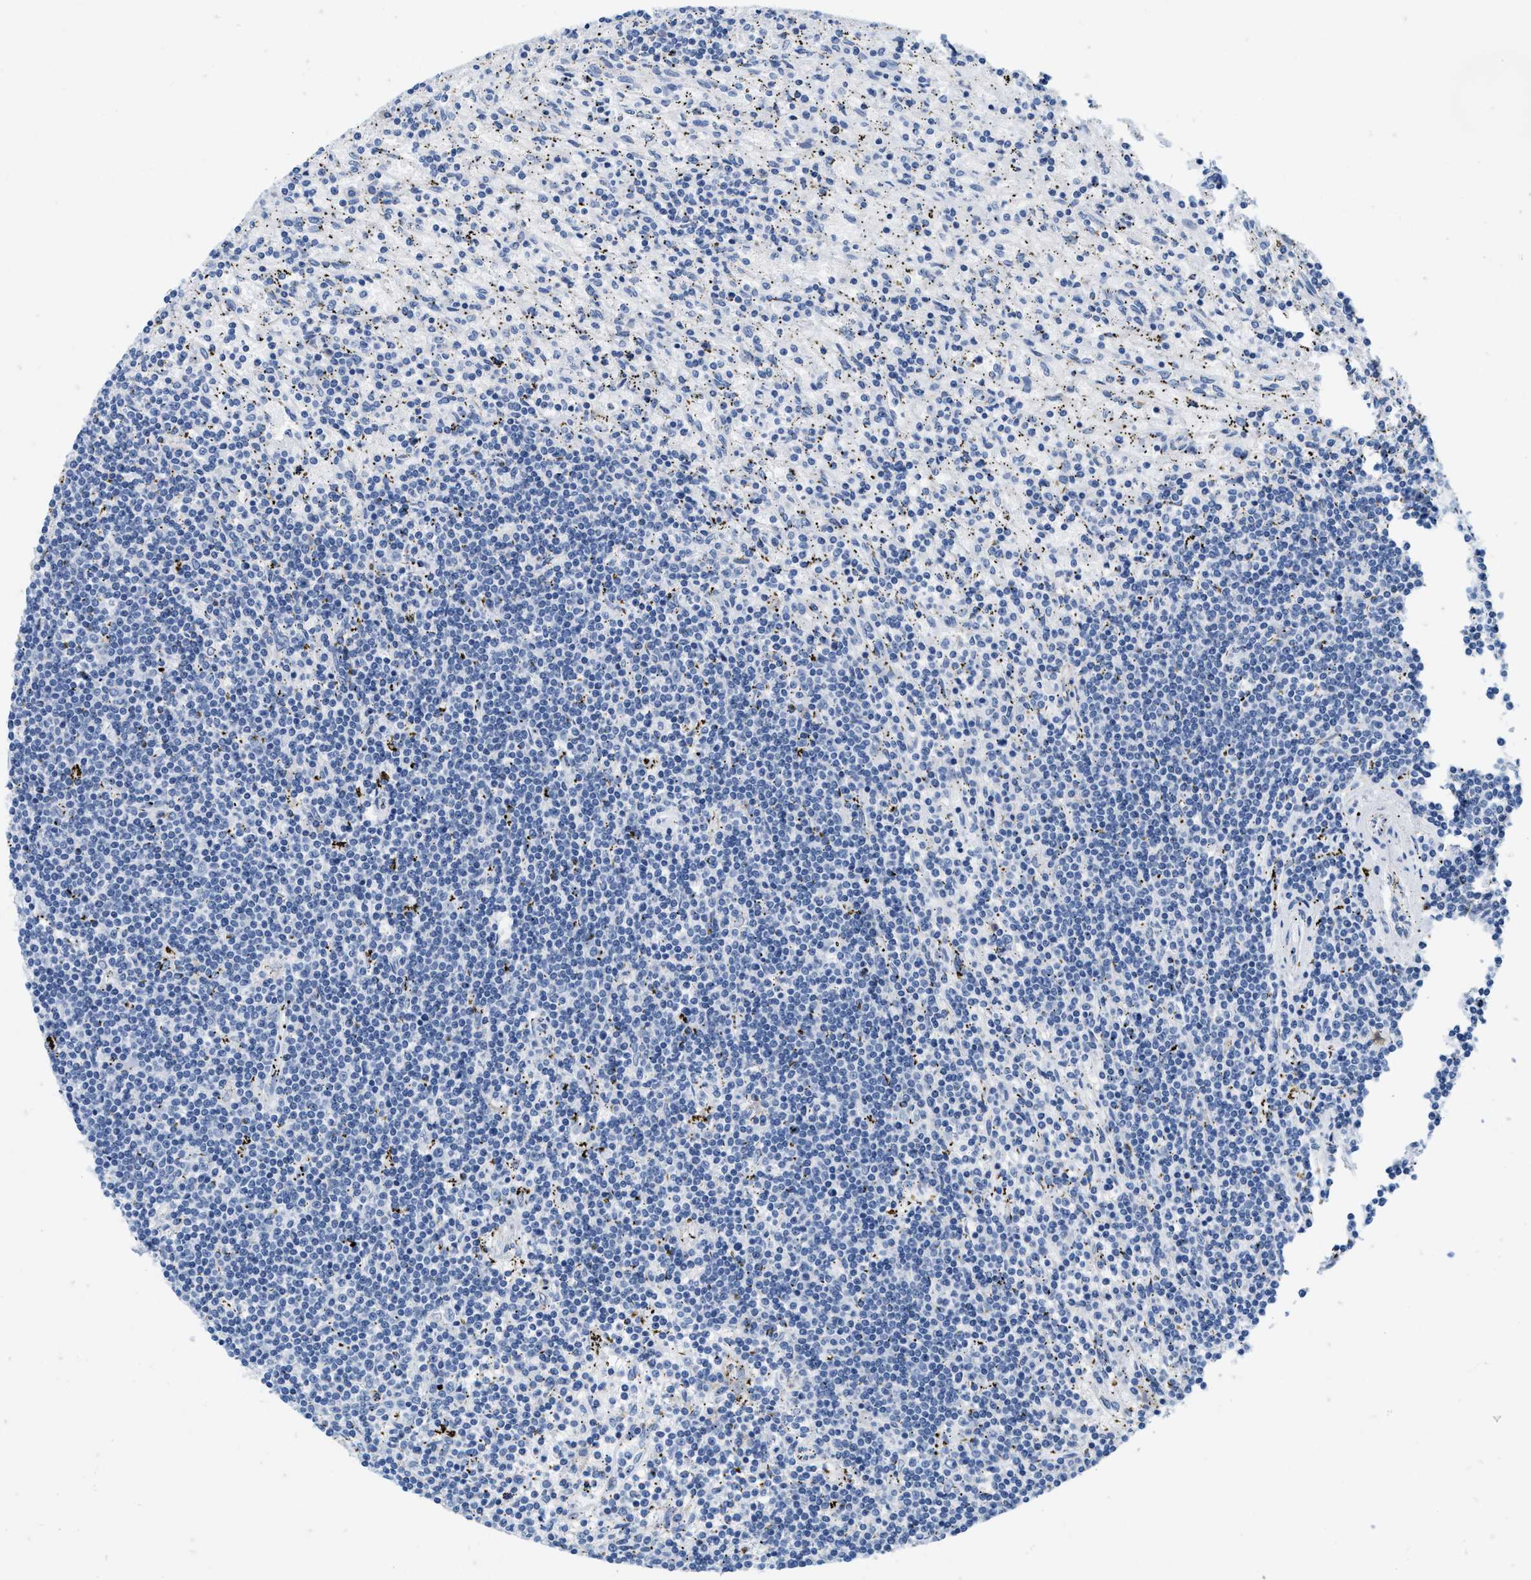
{"staining": {"intensity": "negative", "quantity": "none", "location": "none"}, "tissue": "lymphoma", "cell_type": "Tumor cells", "image_type": "cancer", "snomed": [{"axis": "morphology", "description": "Malignant lymphoma, non-Hodgkin's type, Low grade"}, {"axis": "topography", "description": "Spleen"}], "caption": "Tumor cells show no significant expression in lymphoma. (DAB (3,3'-diaminobenzidine) immunohistochemistry (IHC) with hematoxylin counter stain).", "gene": "ABCB11", "patient": {"sex": "male", "age": 76}}